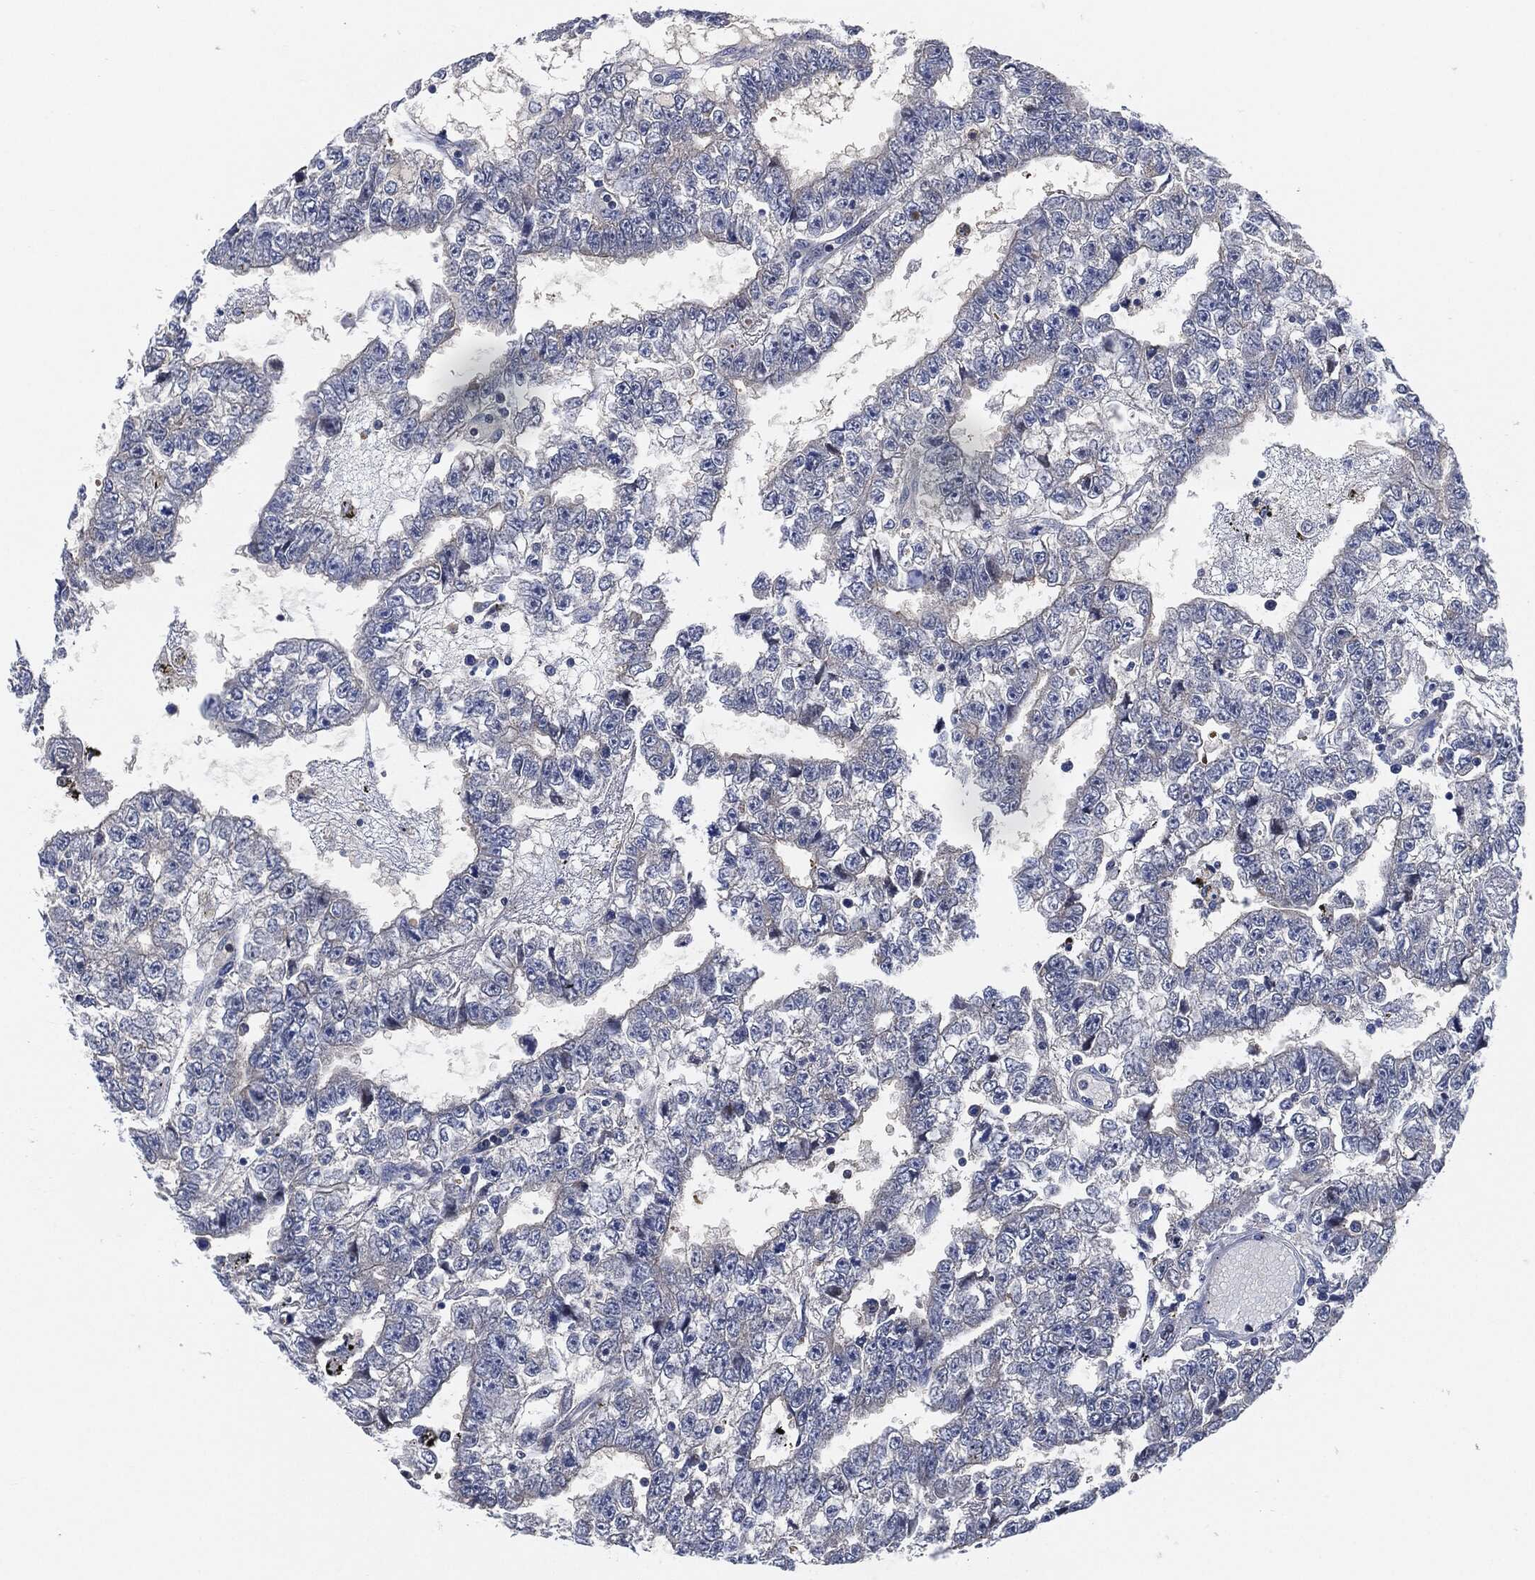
{"staining": {"intensity": "negative", "quantity": "none", "location": "none"}, "tissue": "testis cancer", "cell_type": "Tumor cells", "image_type": "cancer", "snomed": [{"axis": "morphology", "description": "Carcinoma, Embryonal, NOS"}, {"axis": "topography", "description": "Testis"}], "caption": "Image shows no protein staining in tumor cells of testis embryonal carcinoma tissue. (DAB immunohistochemistry visualized using brightfield microscopy, high magnification).", "gene": "VSIG4", "patient": {"sex": "male", "age": 25}}